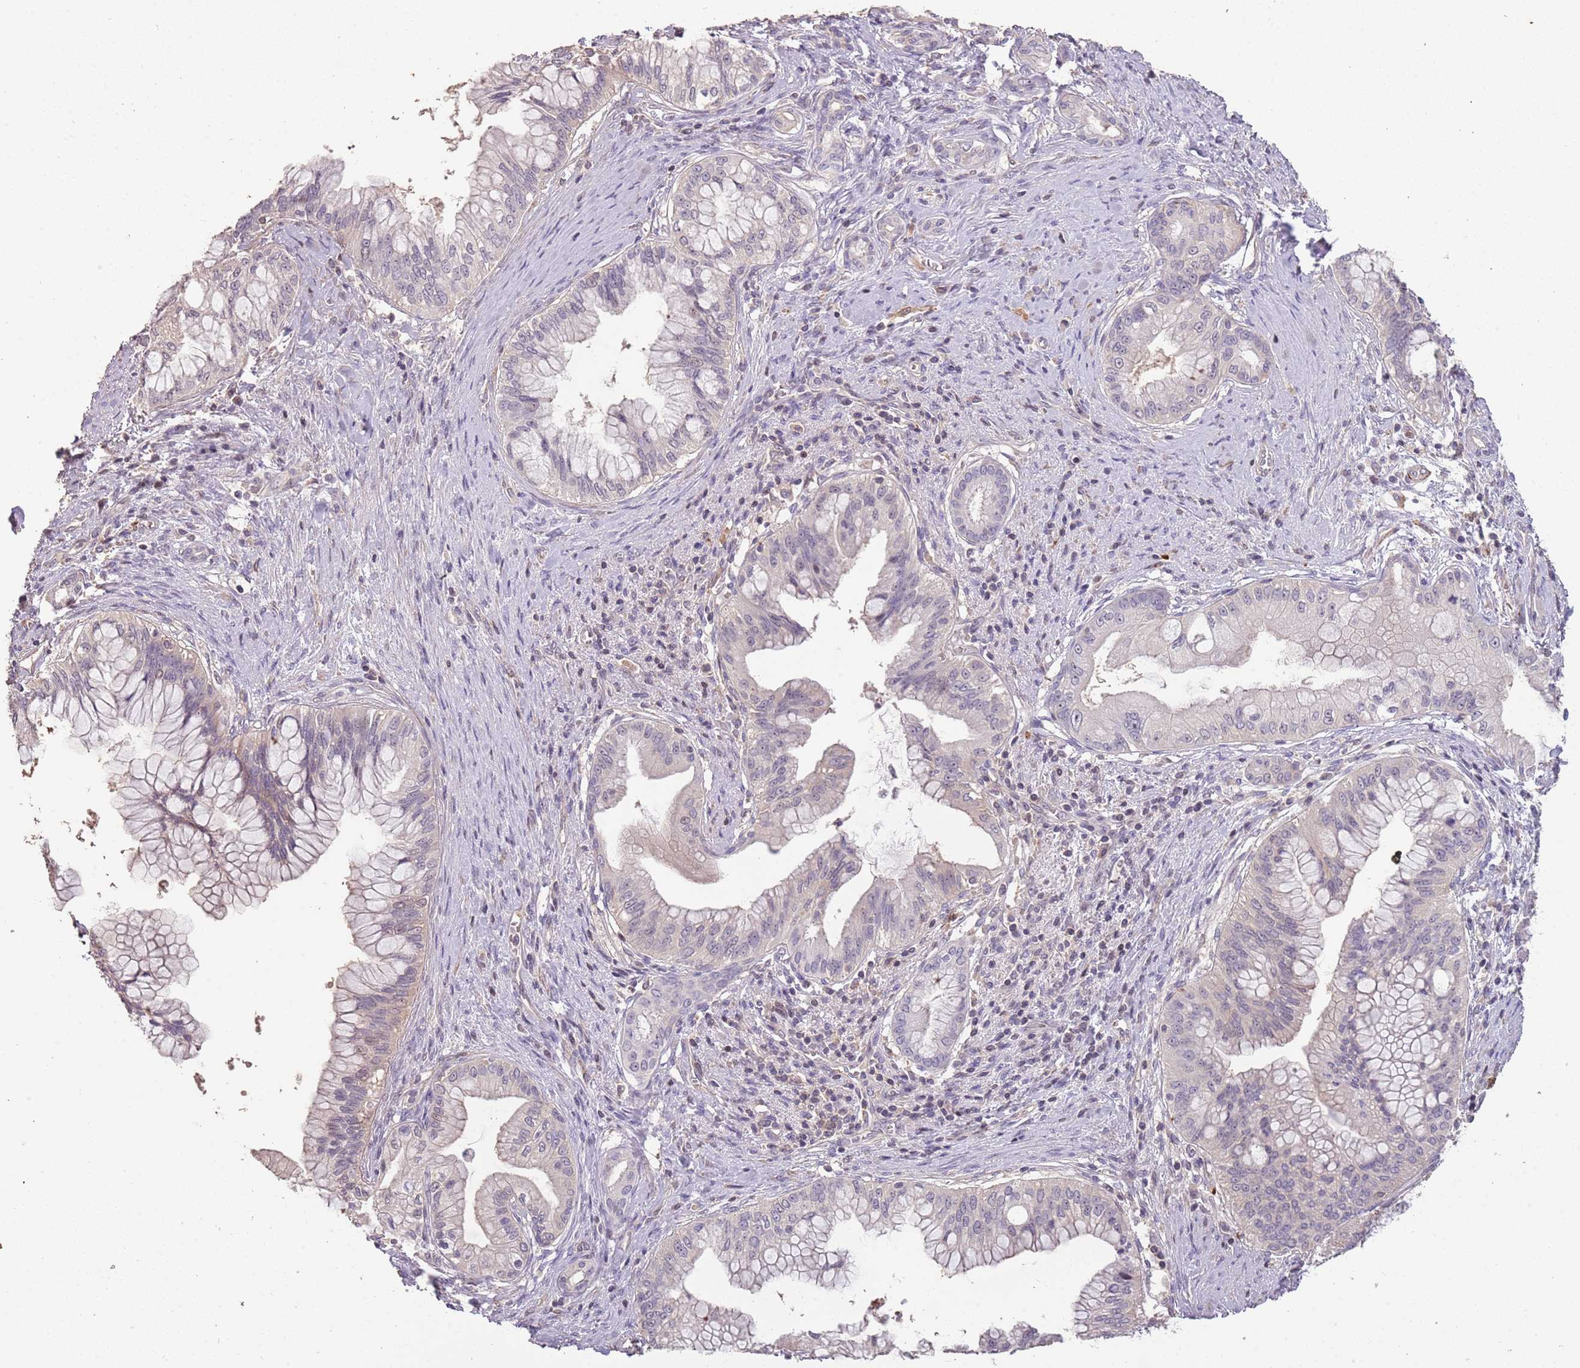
{"staining": {"intensity": "negative", "quantity": "none", "location": "none"}, "tissue": "pancreatic cancer", "cell_type": "Tumor cells", "image_type": "cancer", "snomed": [{"axis": "morphology", "description": "Adenocarcinoma, NOS"}, {"axis": "topography", "description": "Pancreas"}], "caption": "A high-resolution image shows immunohistochemistry (IHC) staining of pancreatic cancer (adenocarcinoma), which demonstrates no significant positivity in tumor cells. (DAB immunohistochemistry (IHC), high magnification).", "gene": "ADTRP", "patient": {"sex": "male", "age": 46}}